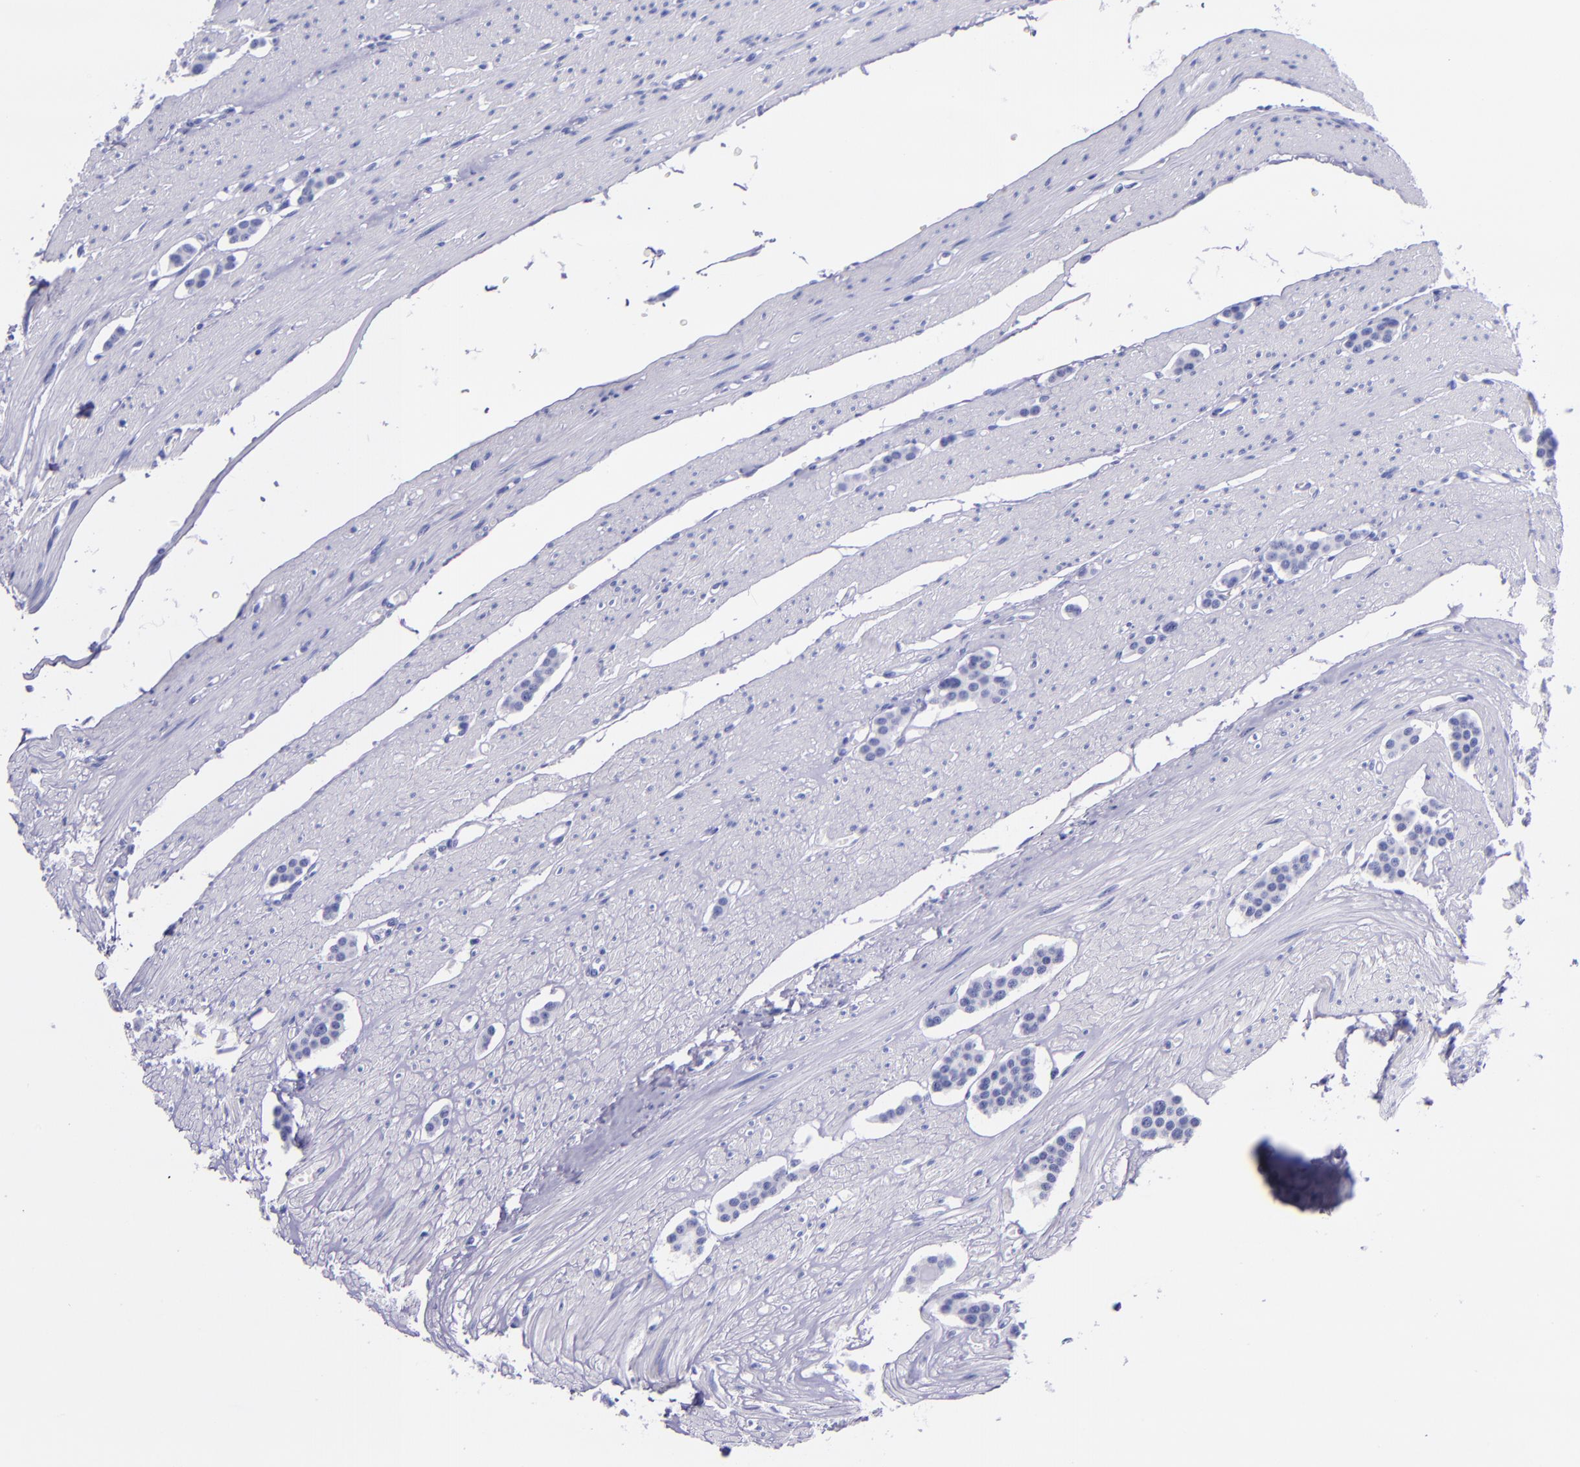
{"staining": {"intensity": "negative", "quantity": "none", "location": "none"}, "tissue": "carcinoid", "cell_type": "Tumor cells", "image_type": "cancer", "snomed": [{"axis": "morphology", "description": "Carcinoid, malignant, NOS"}, {"axis": "topography", "description": "Small intestine"}], "caption": "Immunohistochemical staining of human carcinoid displays no significant staining in tumor cells.", "gene": "SLPI", "patient": {"sex": "male", "age": 60}}